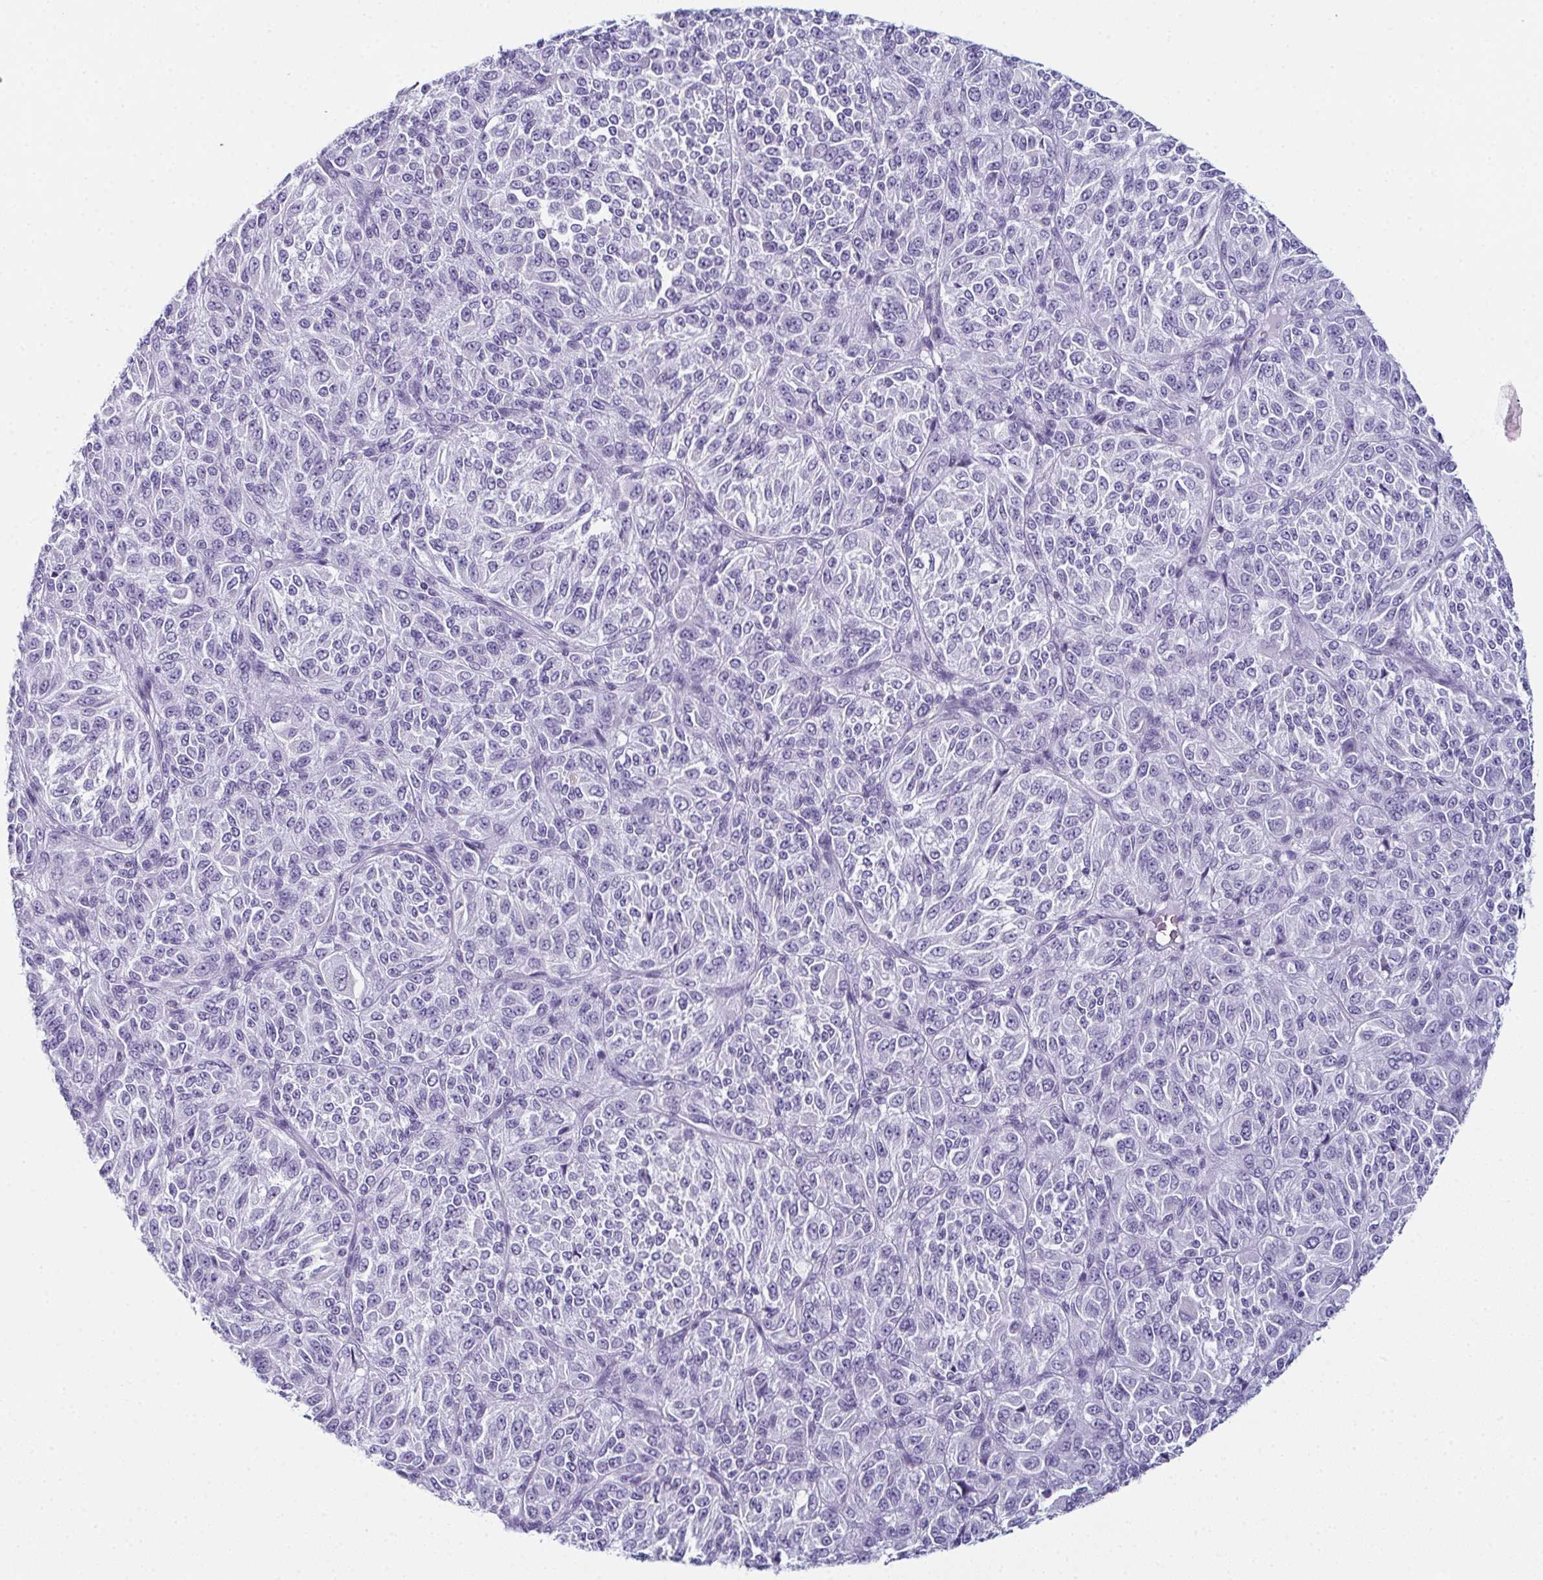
{"staining": {"intensity": "negative", "quantity": "none", "location": "none"}, "tissue": "melanoma", "cell_type": "Tumor cells", "image_type": "cancer", "snomed": [{"axis": "morphology", "description": "Malignant melanoma, Metastatic site"}, {"axis": "topography", "description": "Brain"}], "caption": "The image exhibits no significant positivity in tumor cells of malignant melanoma (metastatic site).", "gene": "ENKUR", "patient": {"sex": "female", "age": 56}}